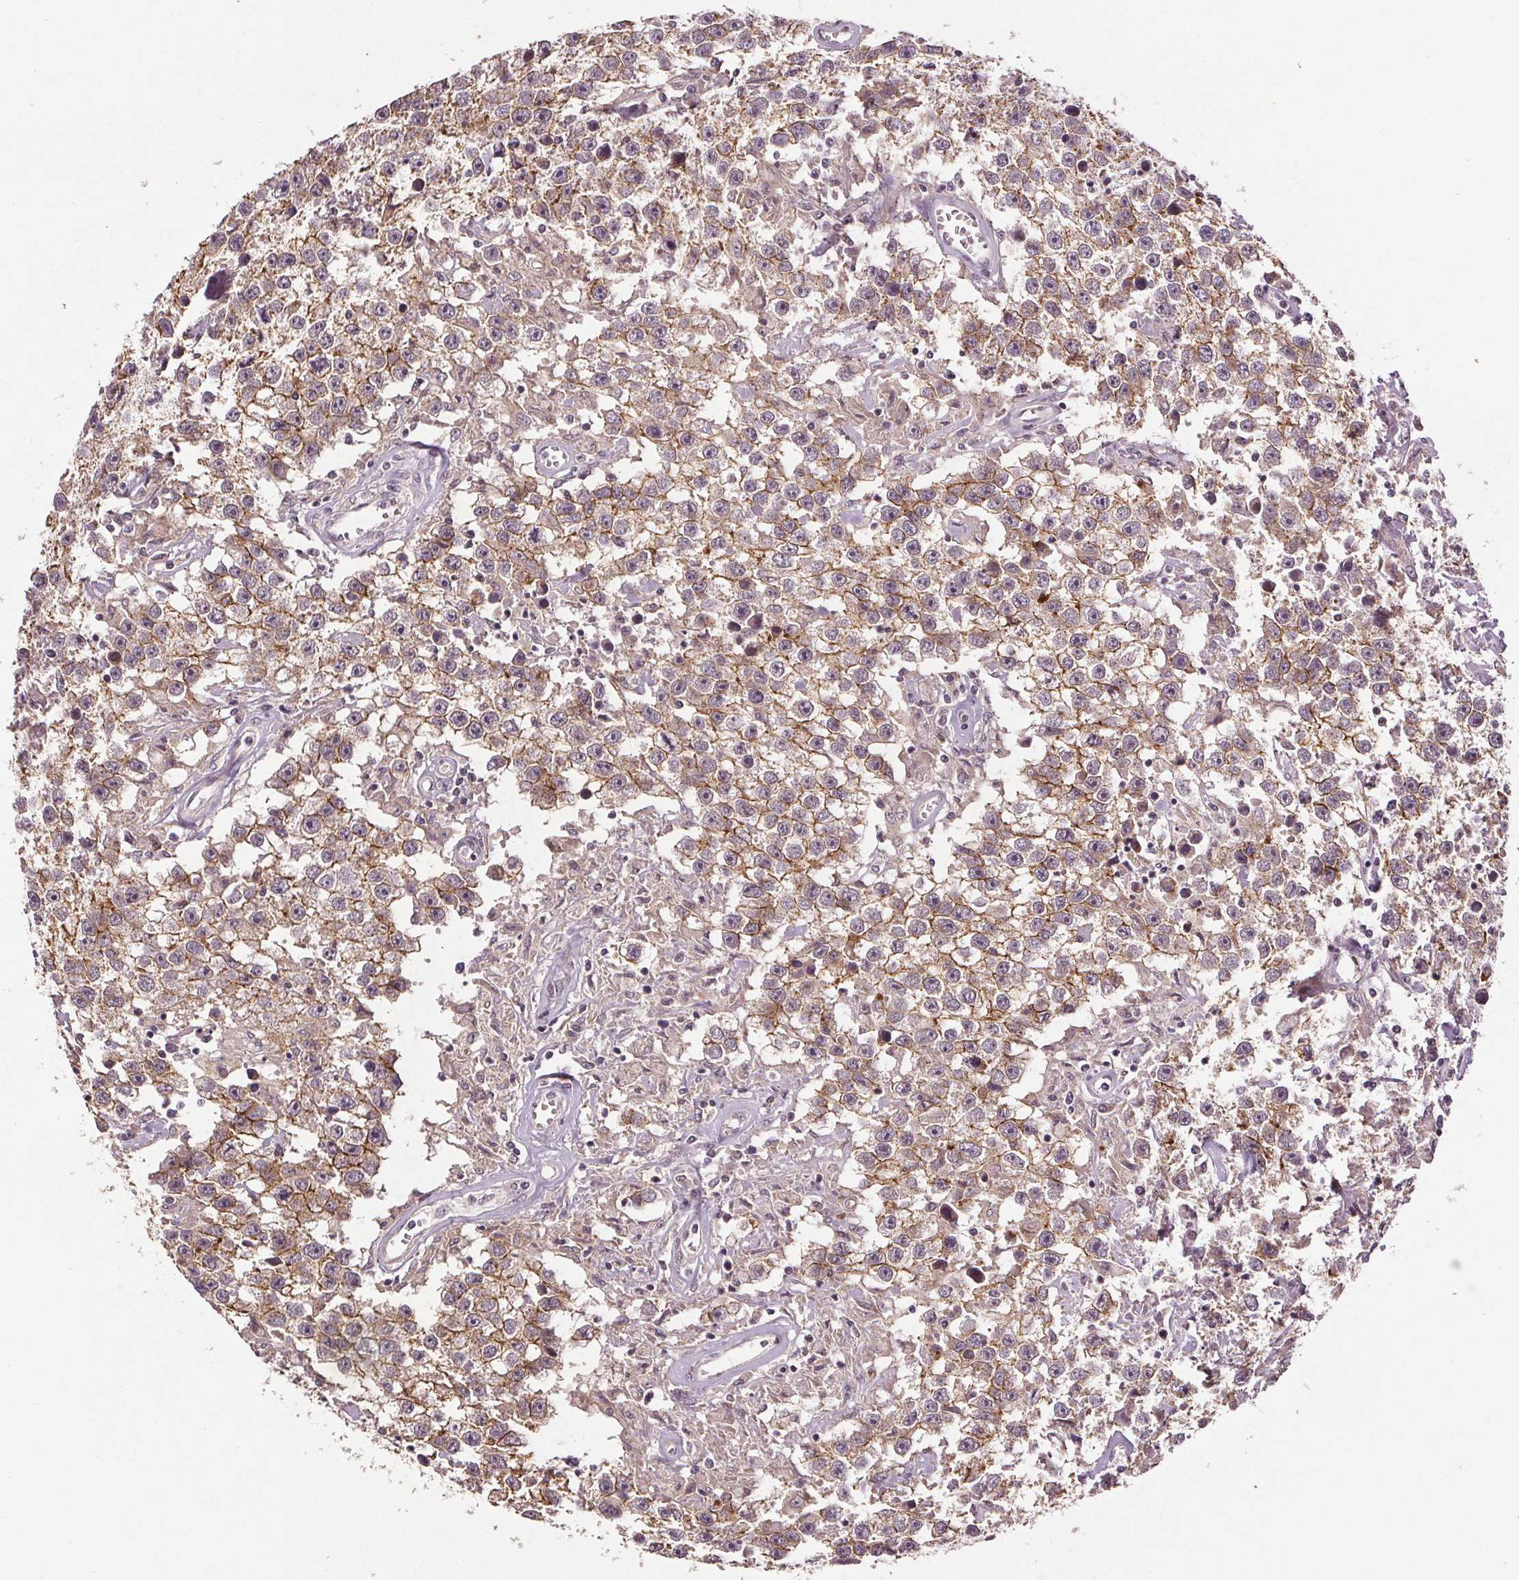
{"staining": {"intensity": "moderate", "quantity": ">75%", "location": "cytoplasmic/membranous"}, "tissue": "testis cancer", "cell_type": "Tumor cells", "image_type": "cancer", "snomed": [{"axis": "morphology", "description": "Seminoma, NOS"}, {"axis": "topography", "description": "Testis"}], "caption": "The micrograph displays immunohistochemical staining of testis cancer (seminoma). There is moderate cytoplasmic/membranous staining is appreciated in approximately >75% of tumor cells.", "gene": "EPHB3", "patient": {"sex": "male", "age": 43}}